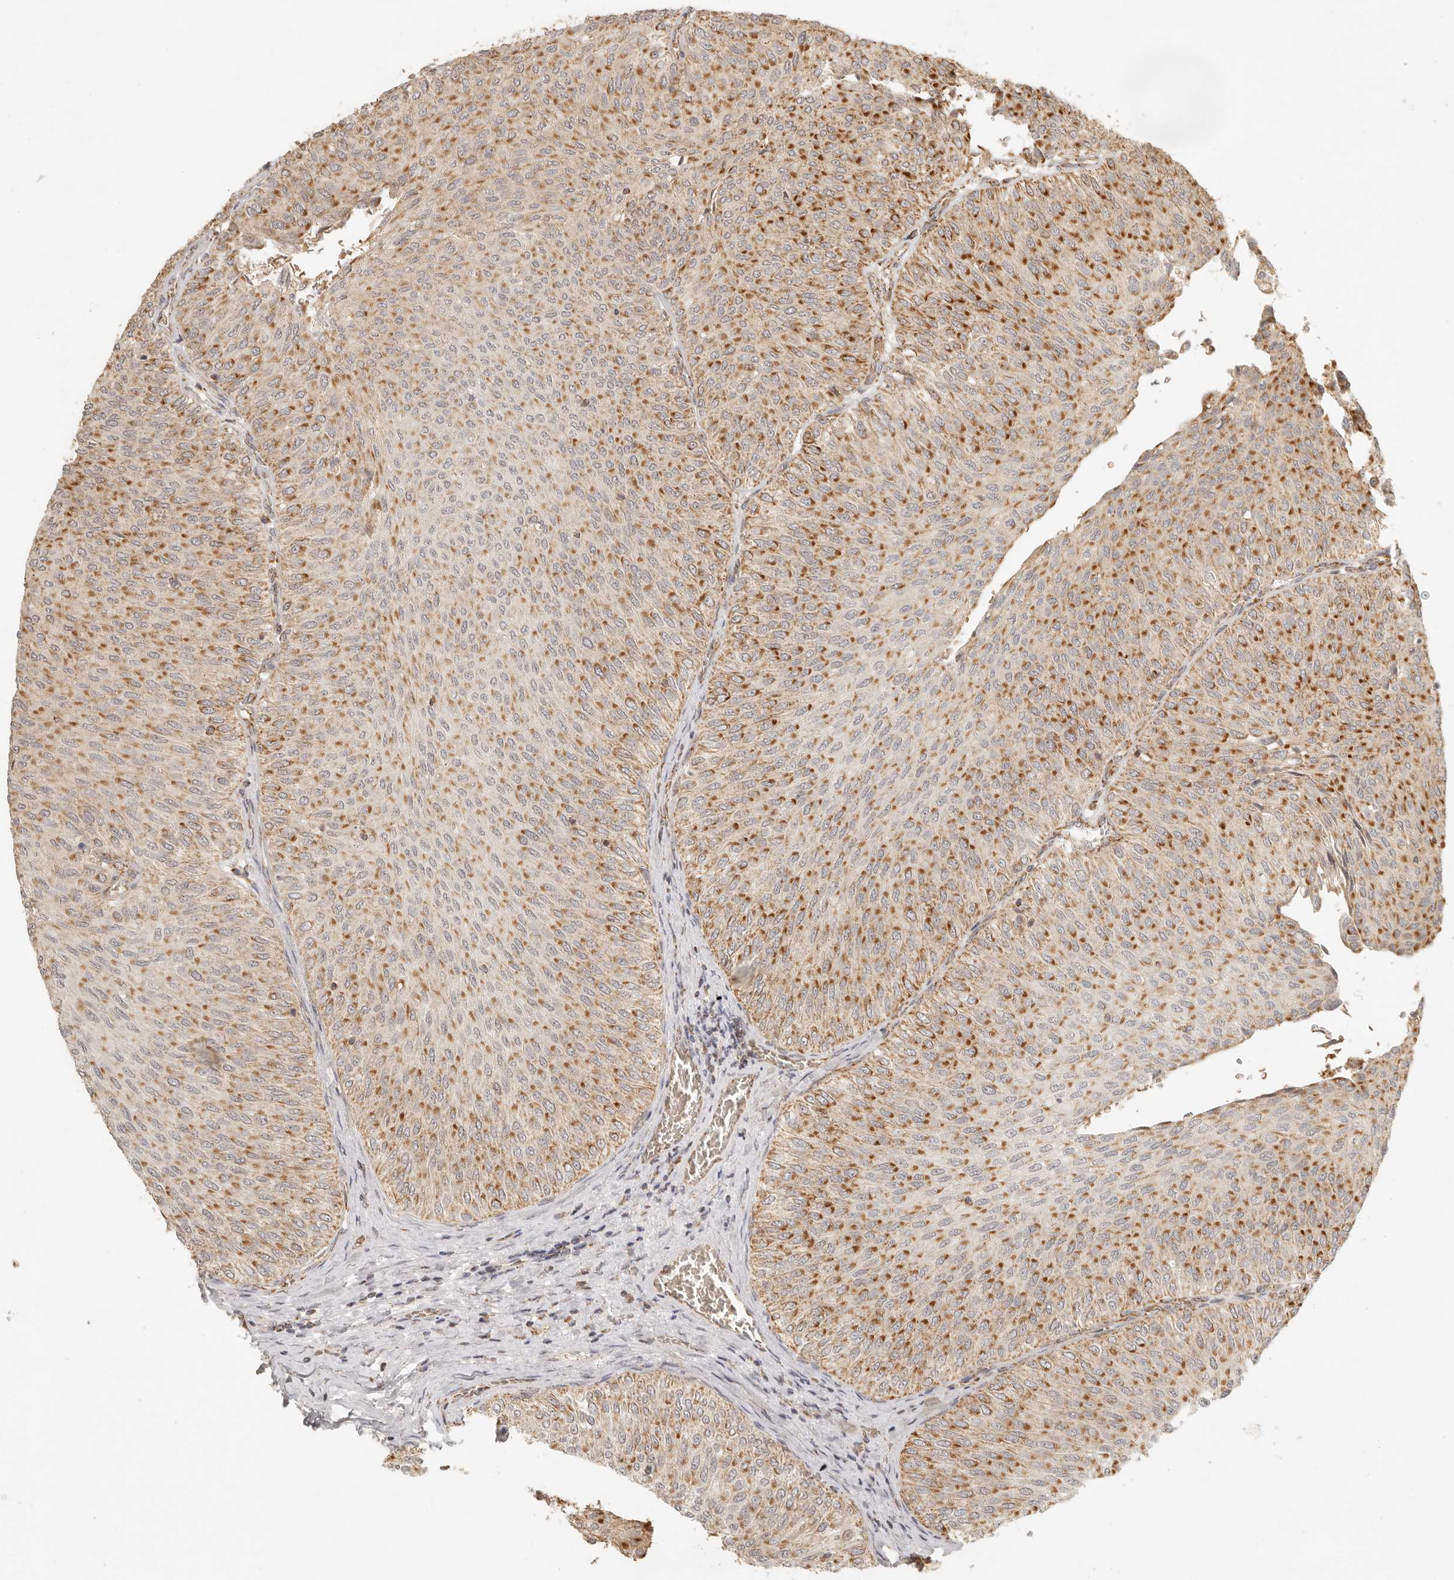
{"staining": {"intensity": "moderate", "quantity": ">75%", "location": "cytoplasmic/membranous"}, "tissue": "urothelial cancer", "cell_type": "Tumor cells", "image_type": "cancer", "snomed": [{"axis": "morphology", "description": "Urothelial carcinoma, Low grade"}, {"axis": "topography", "description": "Urinary bladder"}], "caption": "Immunohistochemical staining of urothelial cancer displays moderate cytoplasmic/membranous protein expression in about >75% of tumor cells.", "gene": "MRPL55", "patient": {"sex": "male", "age": 78}}